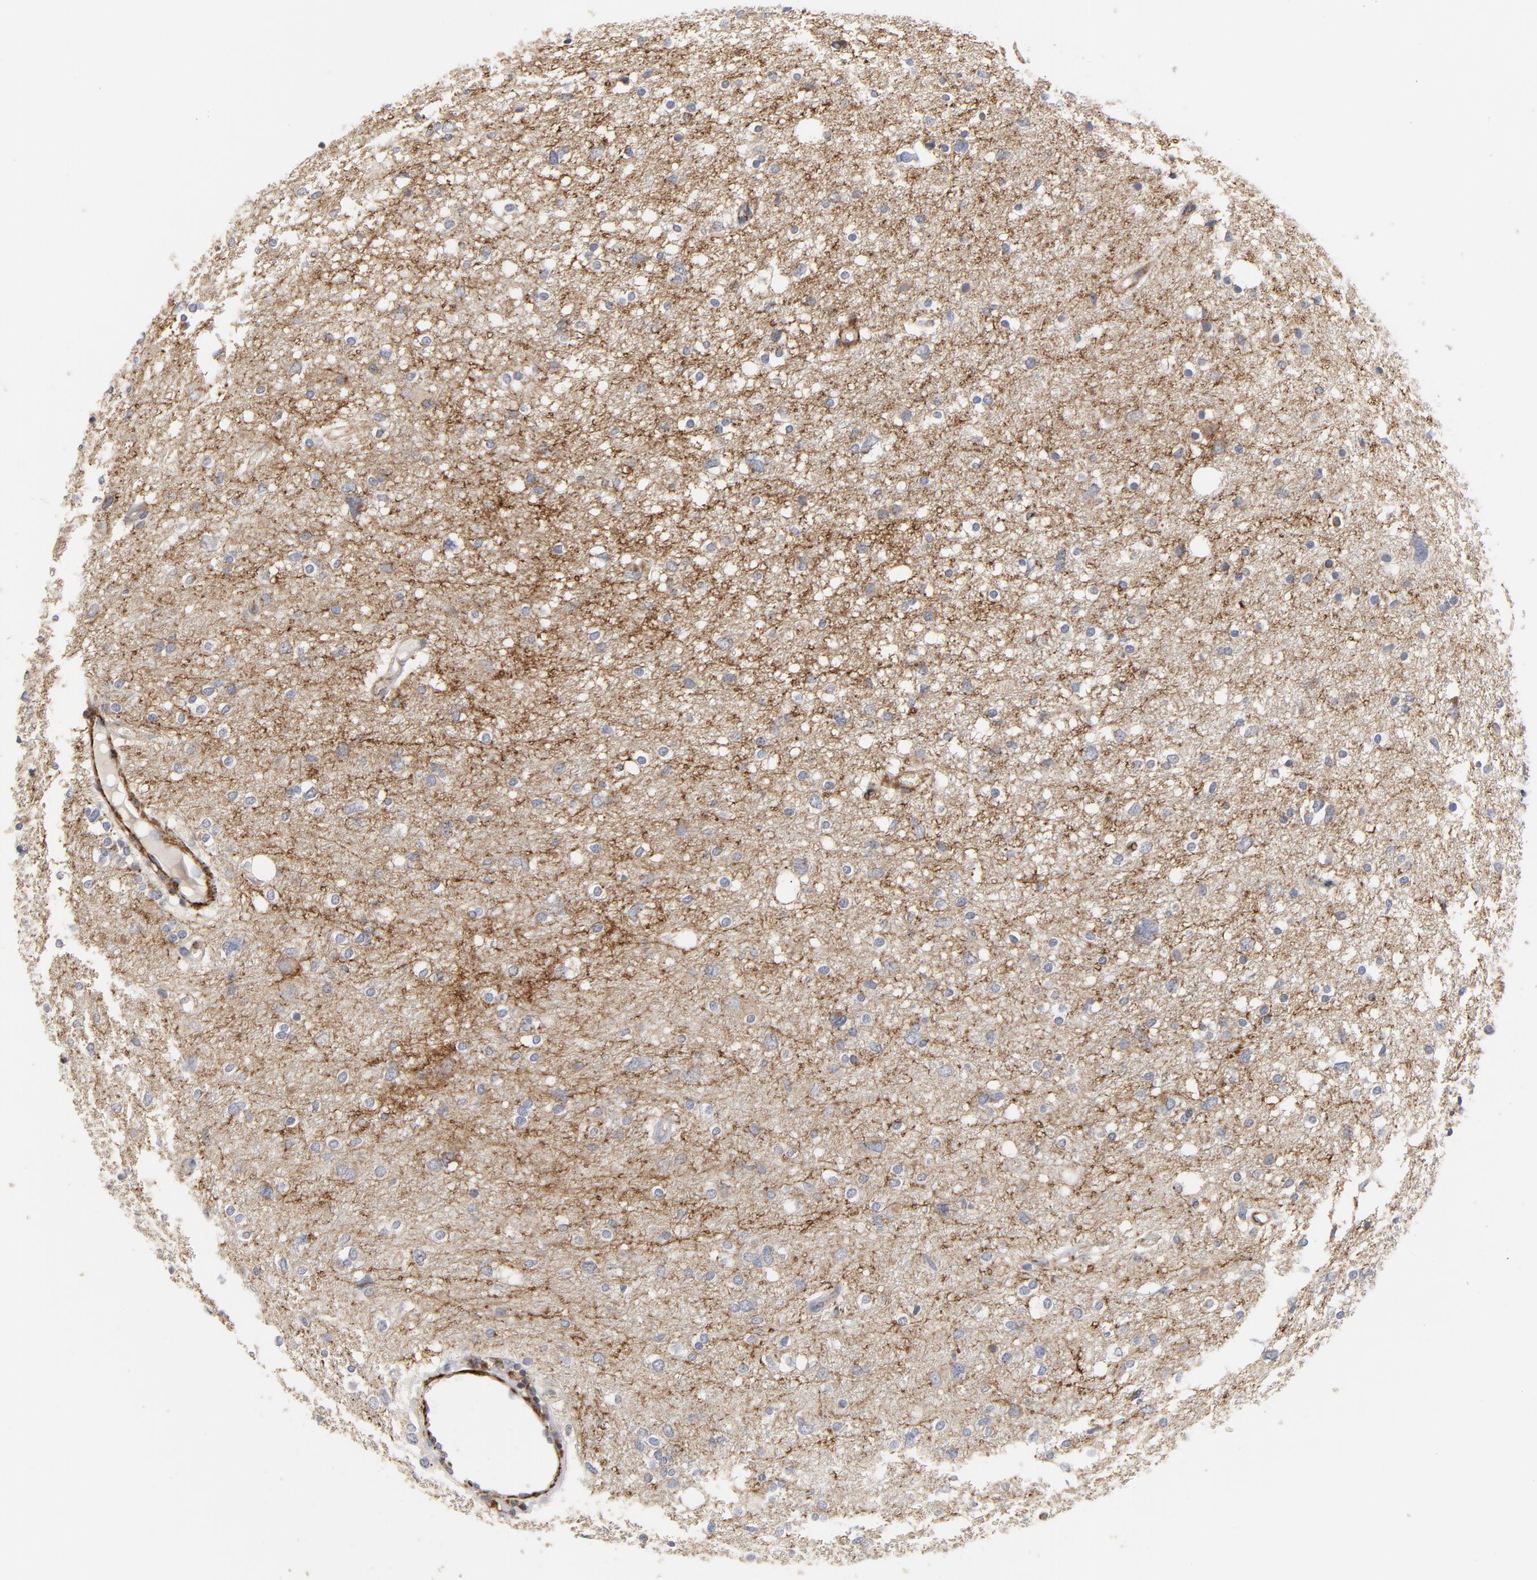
{"staining": {"intensity": "negative", "quantity": "none", "location": "none"}, "tissue": "glioma", "cell_type": "Tumor cells", "image_type": "cancer", "snomed": [{"axis": "morphology", "description": "Glioma, malignant, High grade"}, {"axis": "topography", "description": "Brain"}], "caption": "There is no significant expression in tumor cells of glioma.", "gene": "GNG2", "patient": {"sex": "female", "age": 59}}